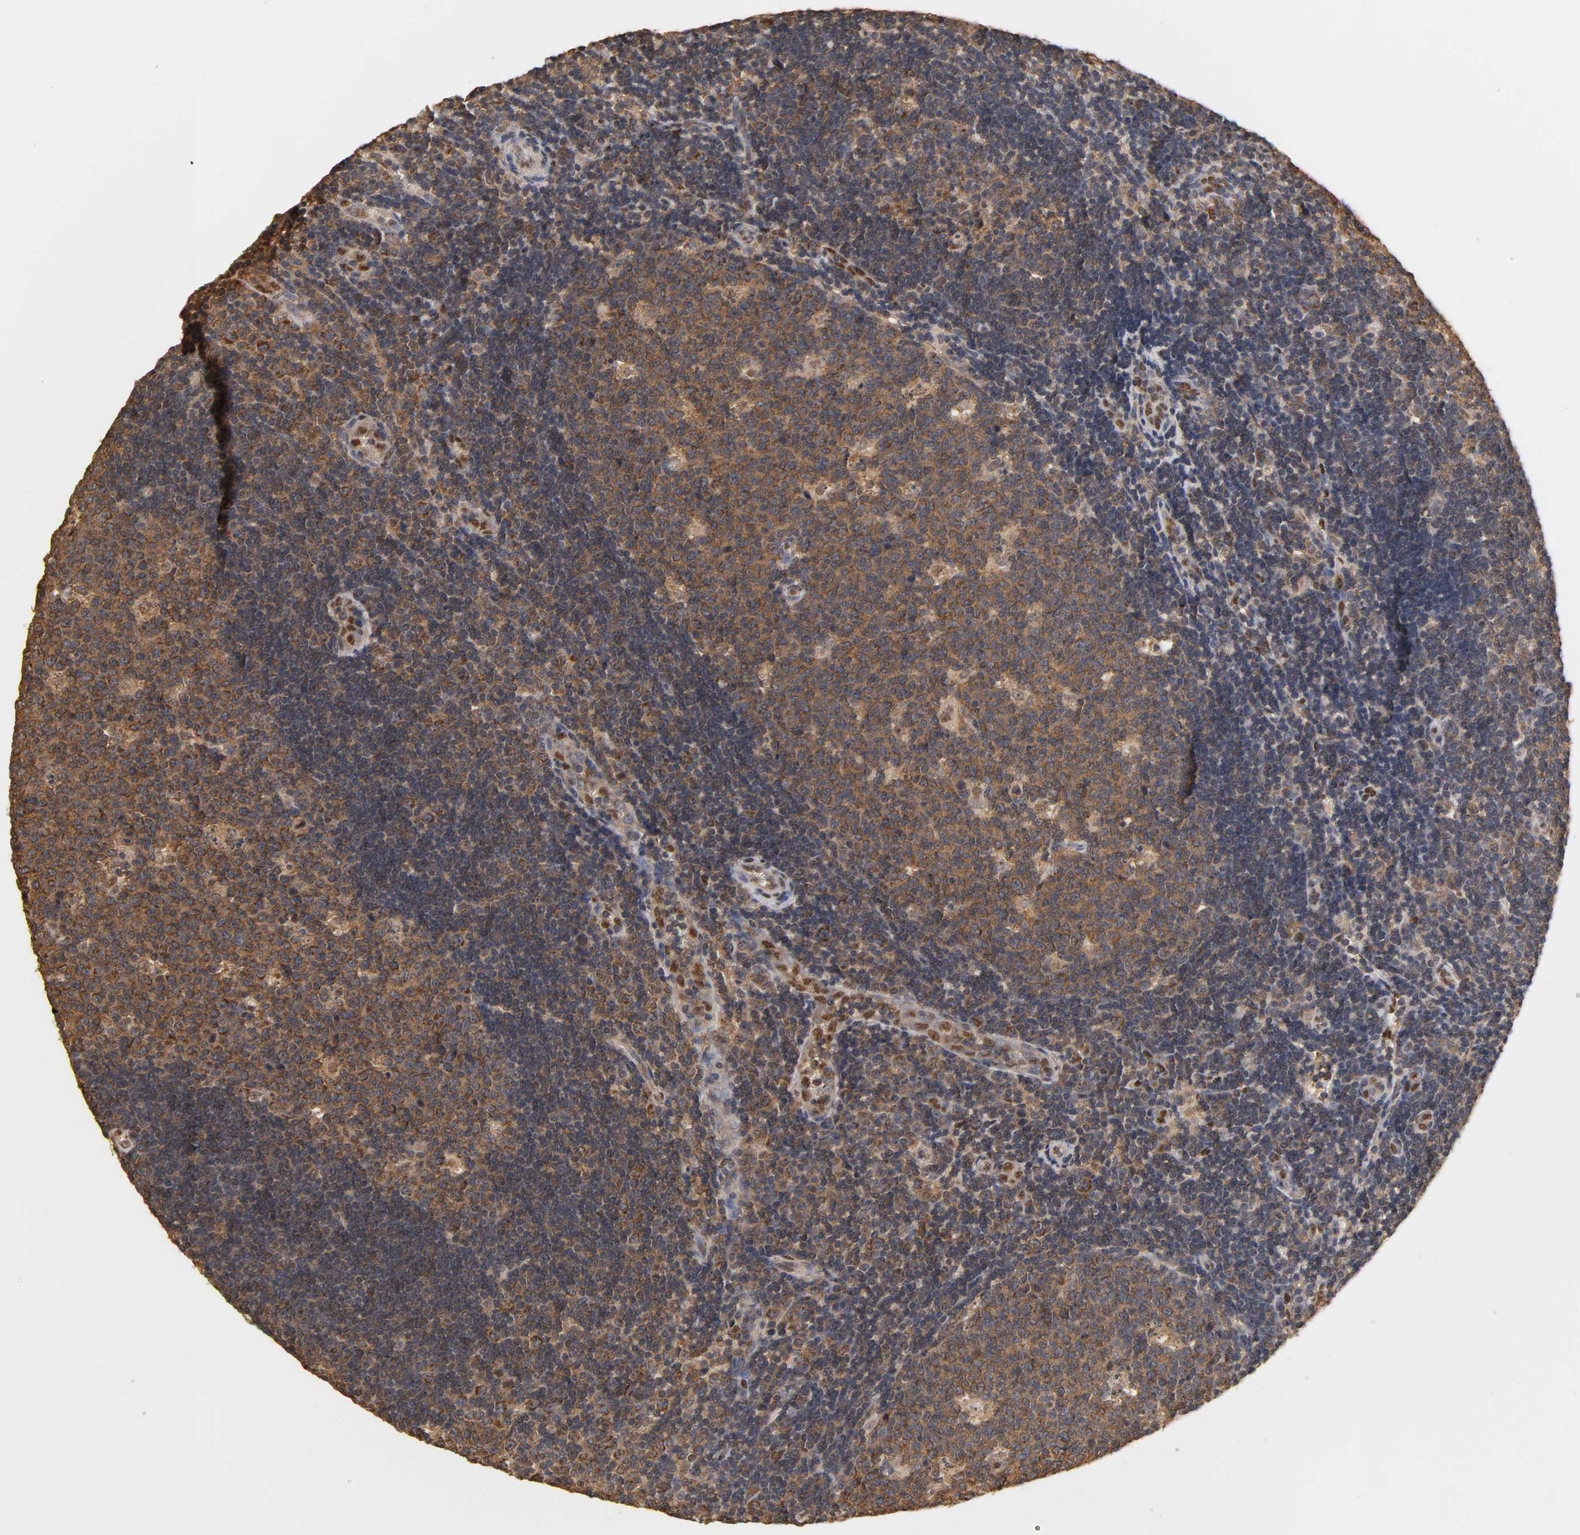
{"staining": {"intensity": "strong", "quantity": ">75%", "location": "cytoplasmic/membranous"}, "tissue": "lymph node", "cell_type": "Germinal center cells", "image_type": "normal", "snomed": [{"axis": "morphology", "description": "Normal tissue, NOS"}, {"axis": "topography", "description": "Lymph node"}, {"axis": "topography", "description": "Salivary gland"}], "caption": "Strong cytoplasmic/membranous positivity is seen in about >75% of germinal center cells in benign lymph node. The protein of interest is shown in brown color, while the nuclei are stained blue.", "gene": "PKN1", "patient": {"sex": "male", "age": 8}}